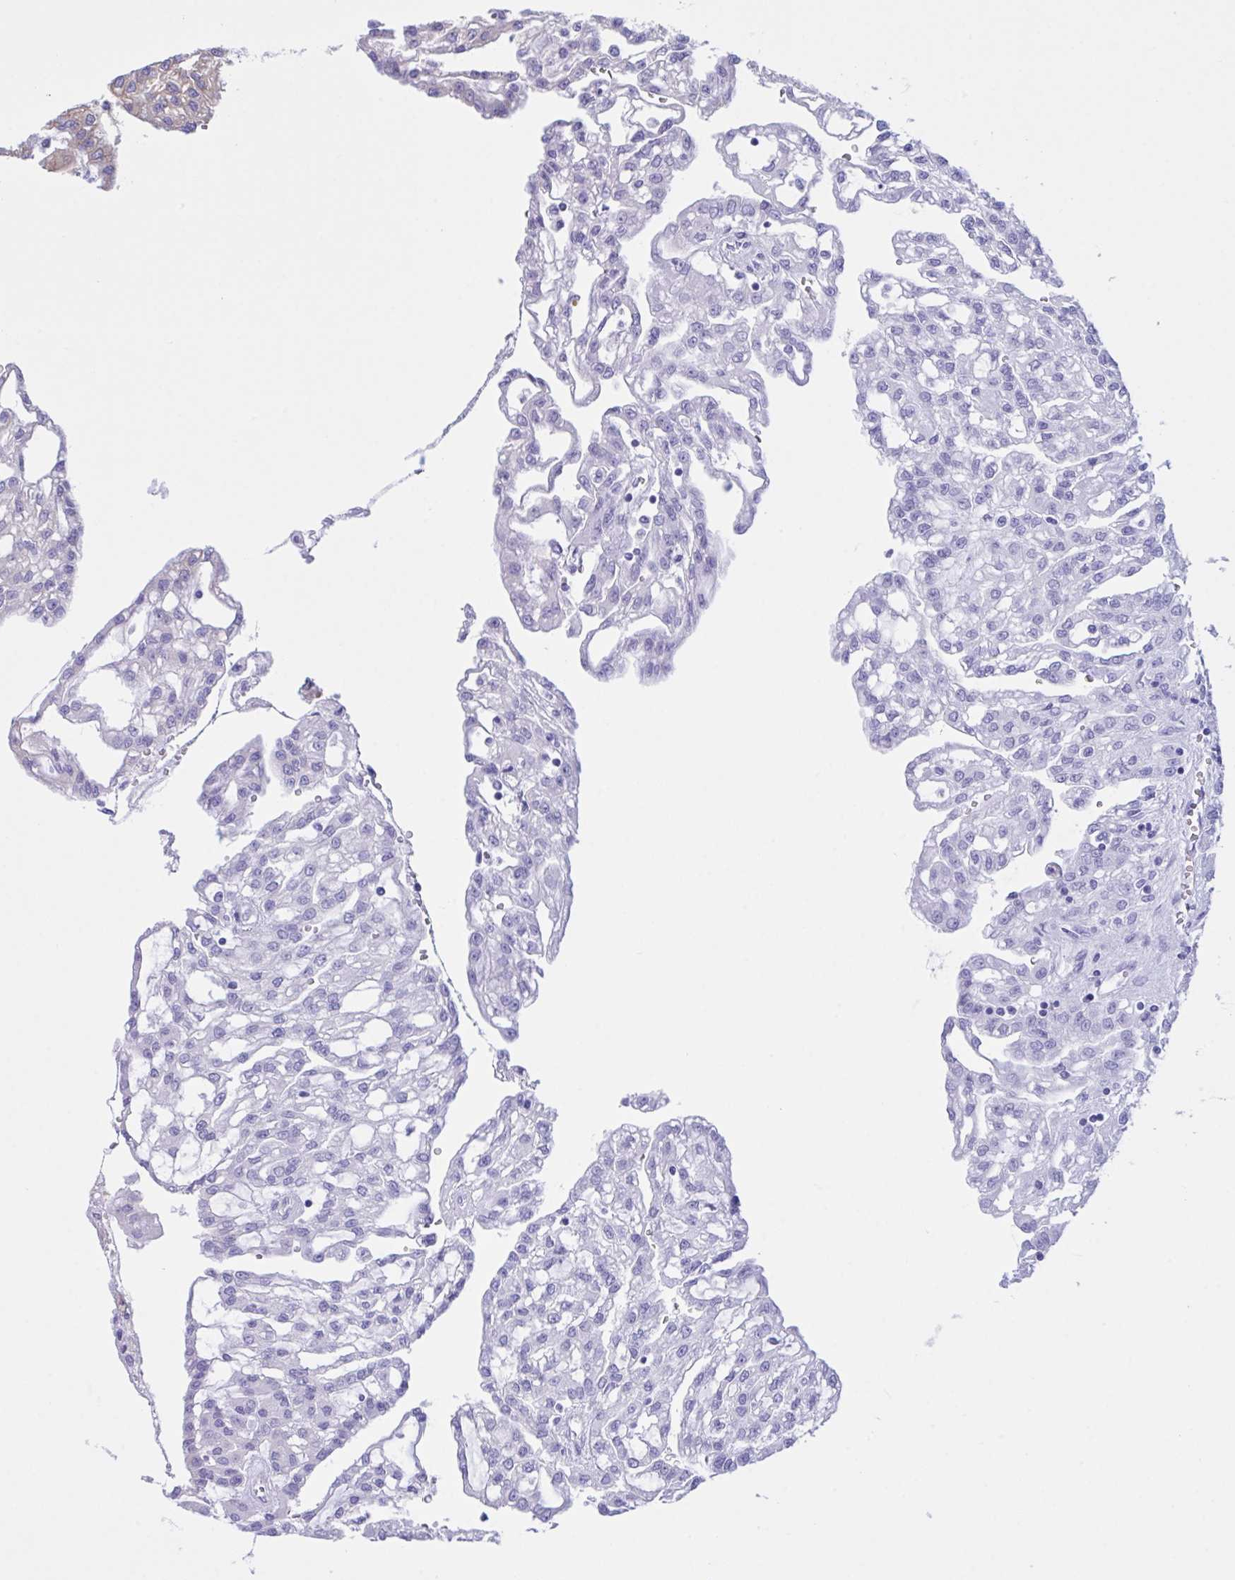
{"staining": {"intensity": "moderate", "quantity": "25%-75%", "location": "cytoplasmic/membranous"}, "tissue": "renal cancer", "cell_type": "Tumor cells", "image_type": "cancer", "snomed": [{"axis": "morphology", "description": "Adenocarcinoma, NOS"}, {"axis": "topography", "description": "Kidney"}], "caption": "Renal cancer stained with IHC exhibits moderate cytoplasmic/membranous staining in approximately 25%-75% of tumor cells. The staining is performed using DAB (3,3'-diaminobenzidine) brown chromogen to label protein expression. The nuclei are counter-stained blue using hematoxylin.", "gene": "OR51M1", "patient": {"sex": "male", "age": 63}}